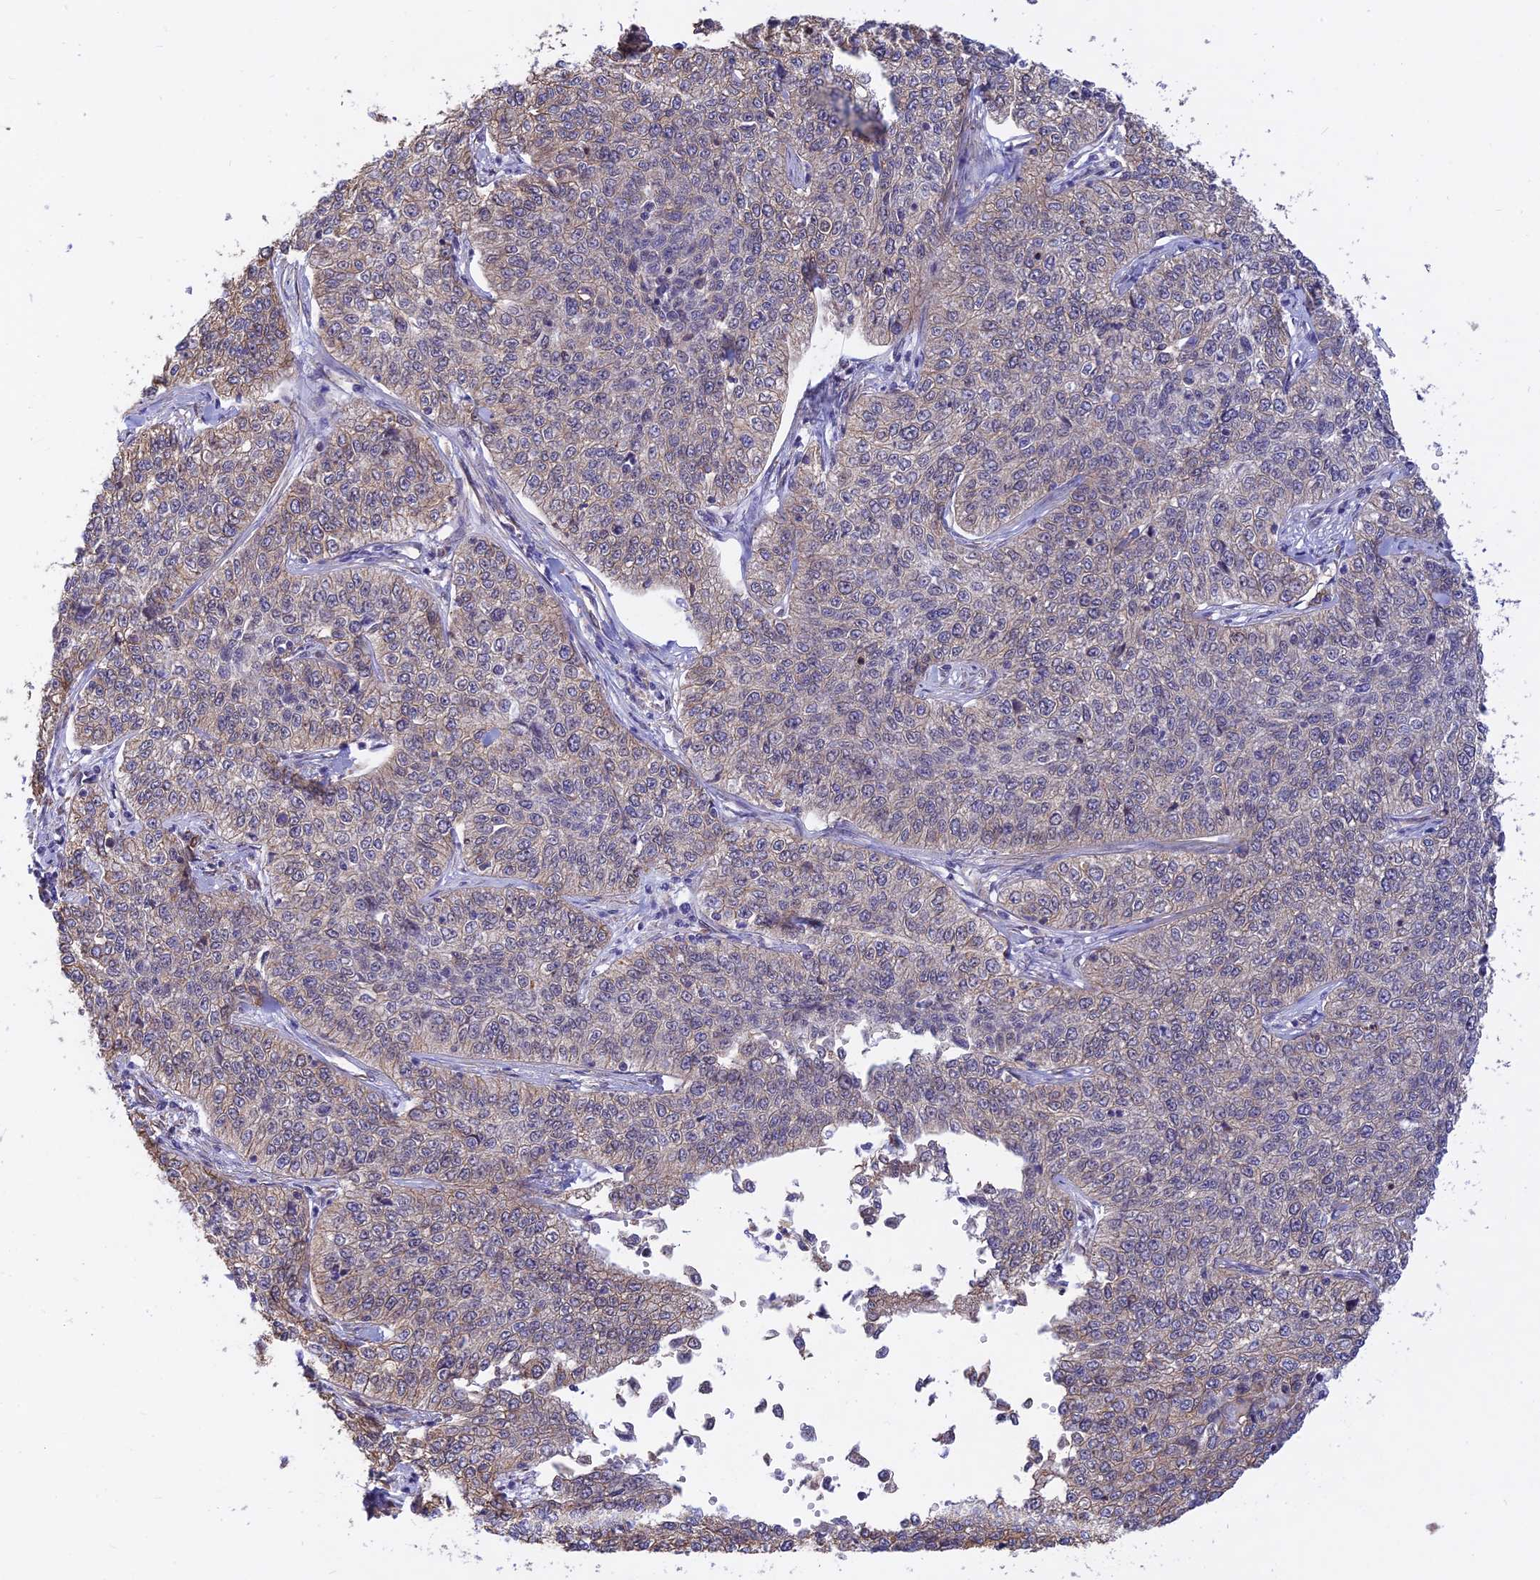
{"staining": {"intensity": "weak", "quantity": "25%-75%", "location": "cytoplasmic/membranous"}, "tissue": "cervical cancer", "cell_type": "Tumor cells", "image_type": "cancer", "snomed": [{"axis": "morphology", "description": "Squamous cell carcinoma, NOS"}, {"axis": "topography", "description": "Cervix"}], "caption": "Protein expression analysis of cervical squamous cell carcinoma shows weak cytoplasmic/membranous positivity in about 25%-75% of tumor cells.", "gene": "PAGR1", "patient": {"sex": "female", "age": 35}}